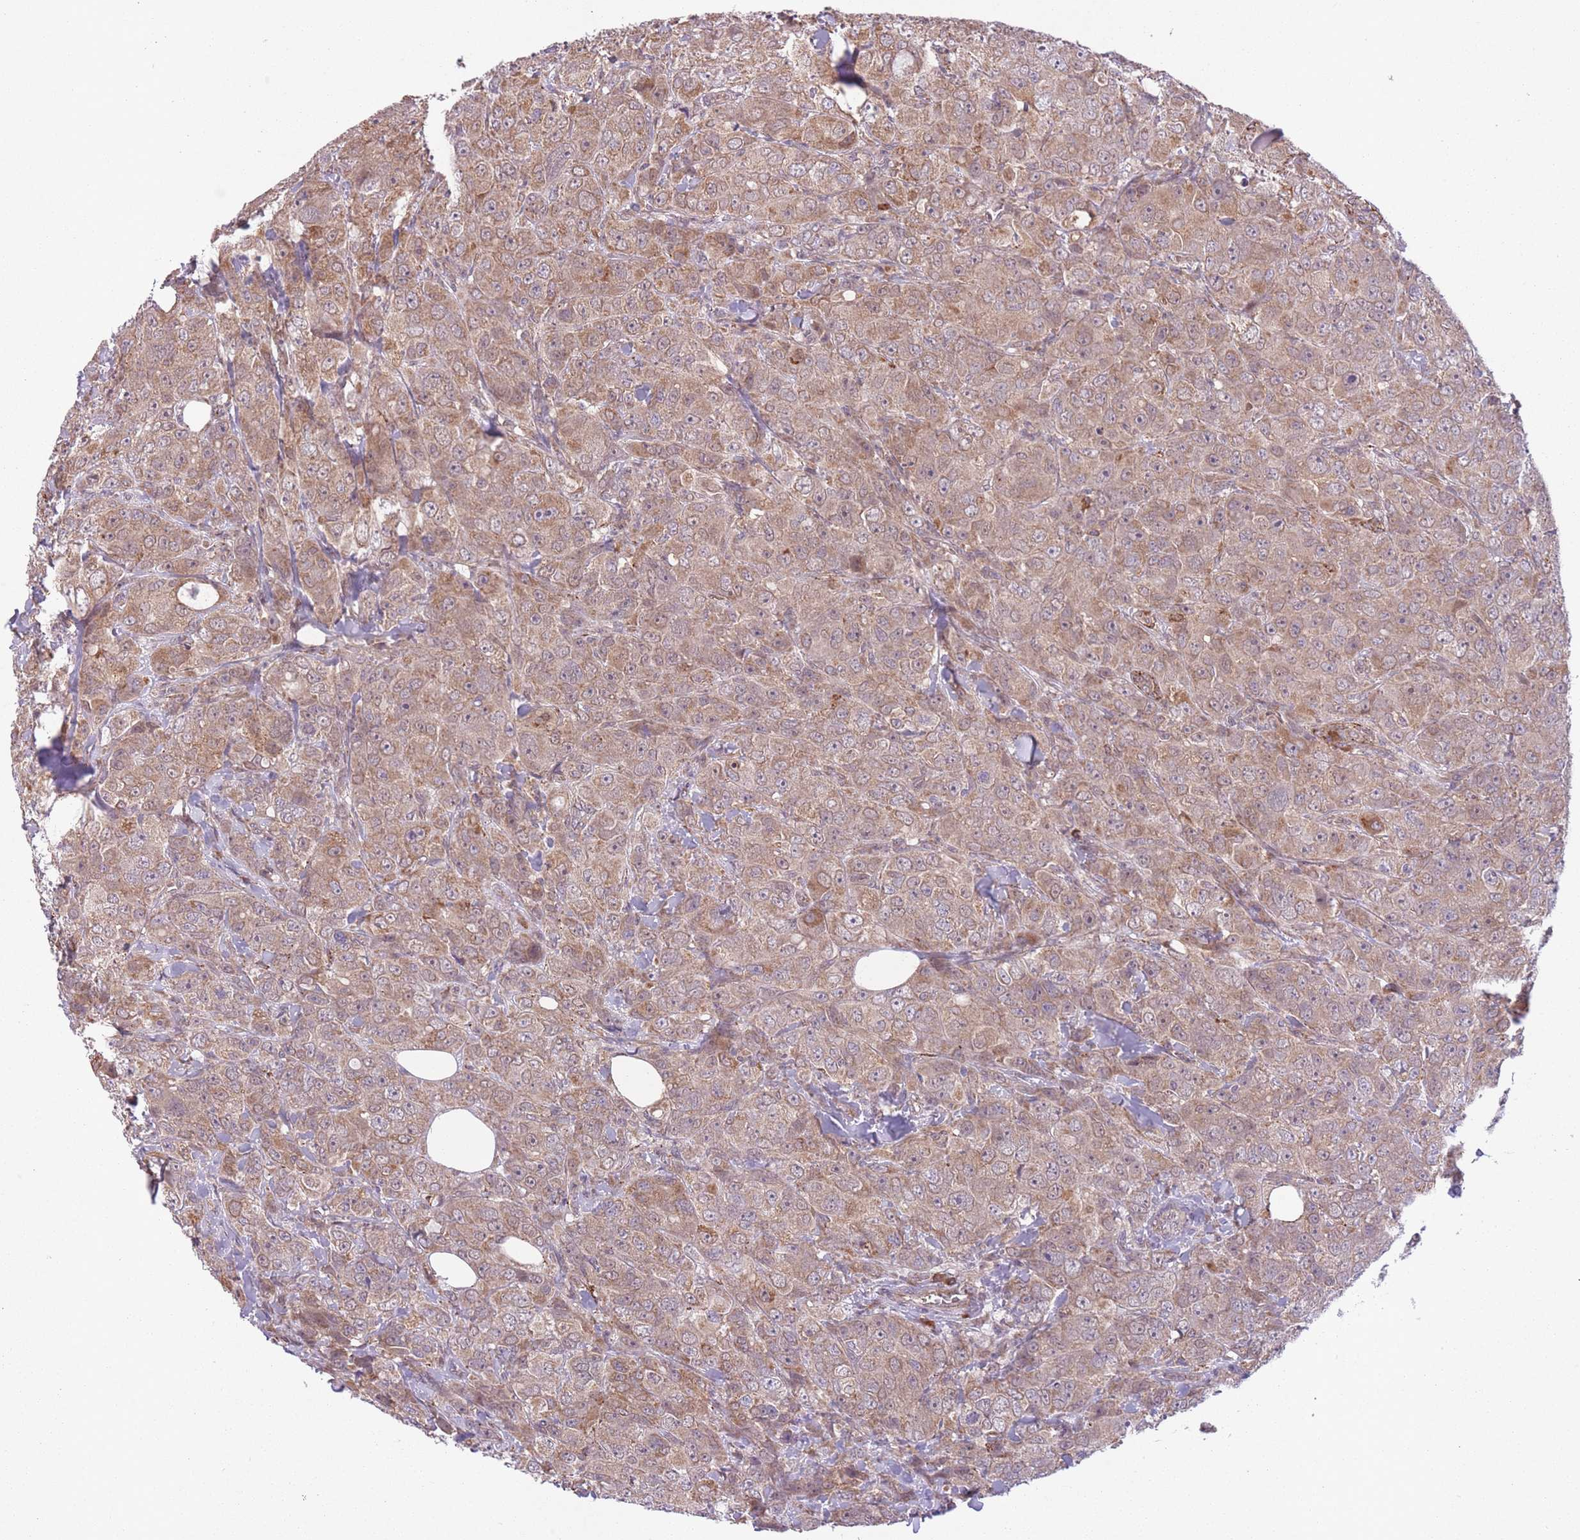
{"staining": {"intensity": "moderate", "quantity": ">75%", "location": "cytoplasmic/membranous"}, "tissue": "breast cancer", "cell_type": "Tumor cells", "image_type": "cancer", "snomed": [{"axis": "morphology", "description": "Duct carcinoma"}, {"axis": "topography", "description": "Breast"}], "caption": "Protein staining of breast cancer (infiltrating ductal carcinoma) tissue displays moderate cytoplasmic/membranous staining in about >75% of tumor cells.", "gene": "POLR3F", "patient": {"sex": "female", "age": 43}}